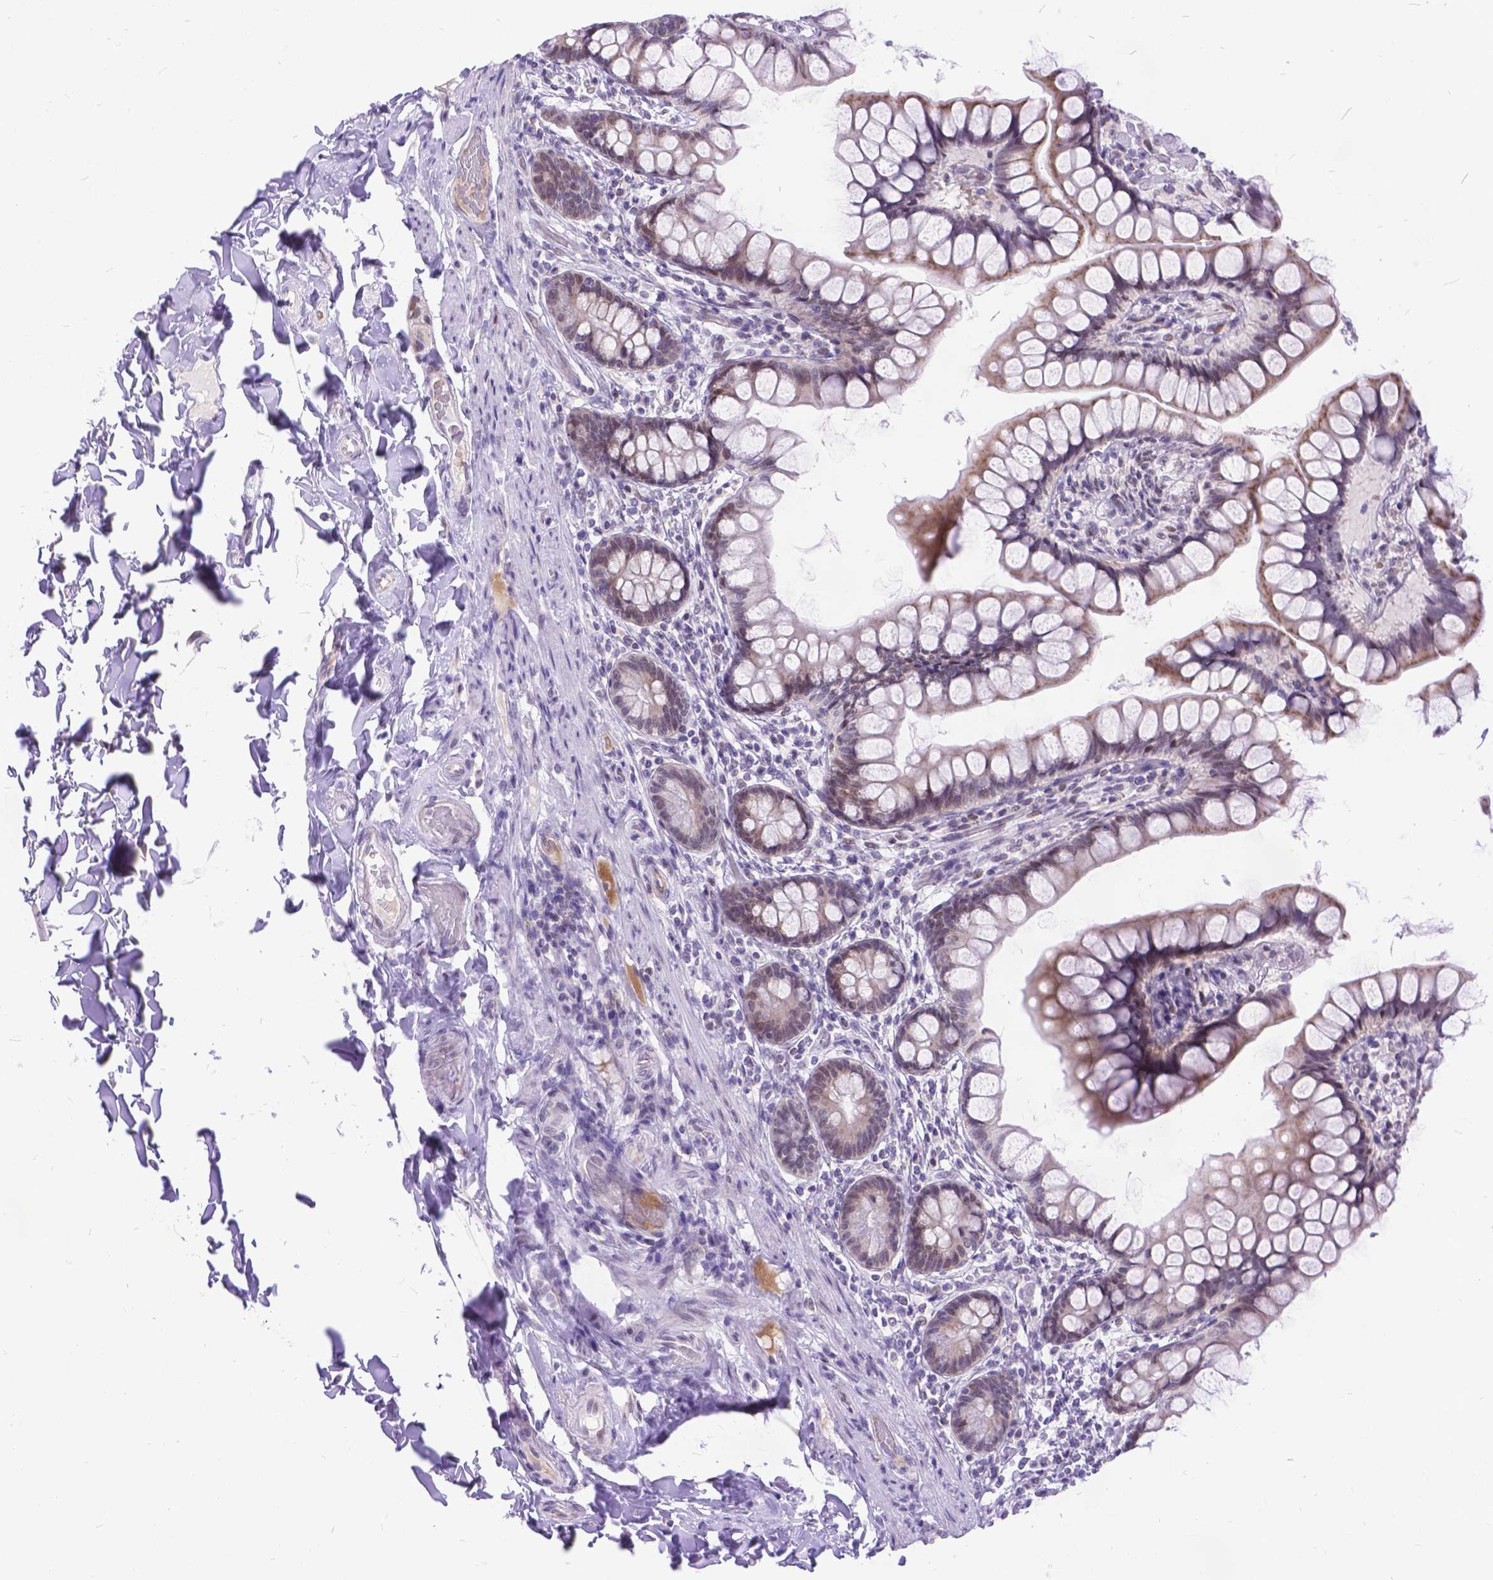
{"staining": {"intensity": "weak", "quantity": "25%-75%", "location": "cytoplasmic/membranous,nuclear"}, "tissue": "small intestine", "cell_type": "Glandular cells", "image_type": "normal", "snomed": [{"axis": "morphology", "description": "Normal tissue, NOS"}, {"axis": "topography", "description": "Small intestine"}], "caption": "Protein expression analysis of unremarkable small intestine demonstrates weak cytoplasmic/membranous,nuclear staining in approximately 25%-75% of glandular cells.", "gene": "FAM124B", "patient": {"sex": "male", "age": 70}}